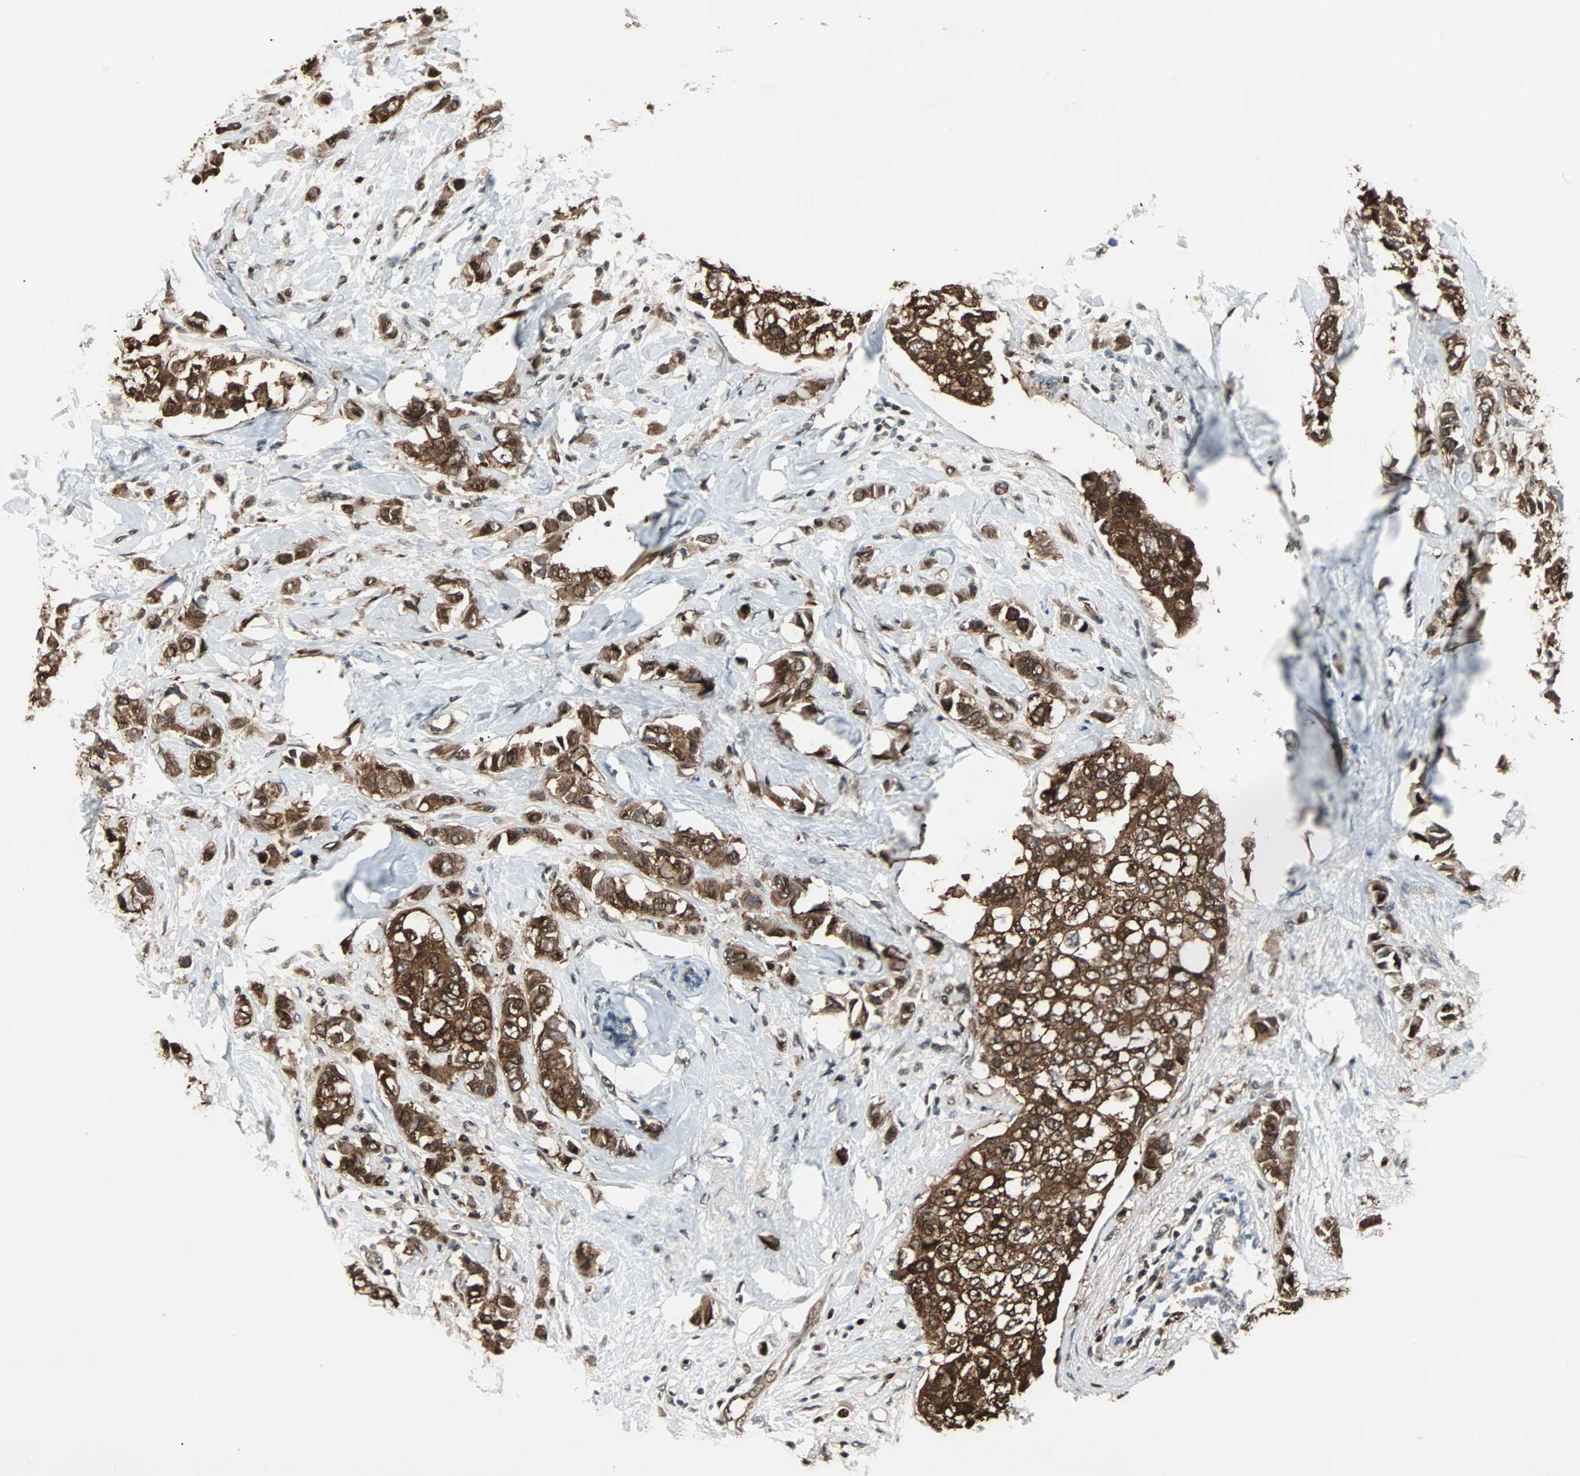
{"staining": {"intensity": "strong", "quantity": ">75%", "location": "cytoplasmic/membranous,nuclear"}, "tissue": "breast cancer", "cell_type": "Tumor cells", "image_type": "cancer", "snomed": [{"axis": "morphology", "description": "Duct carcinoma"}, {"axis": "topography", "description": "Breast"}], "caption": "Immunohistochemistry (IHC) image of infiltrating ductal carcinoma (breast) stained for a protein (brown), which shows high levels of strong cytoplasmic/membranous and nuclear expression in approximately >75% of tumor cells.", "gene": "ACLY", "patient": {"sex": "female", "age": 50}}